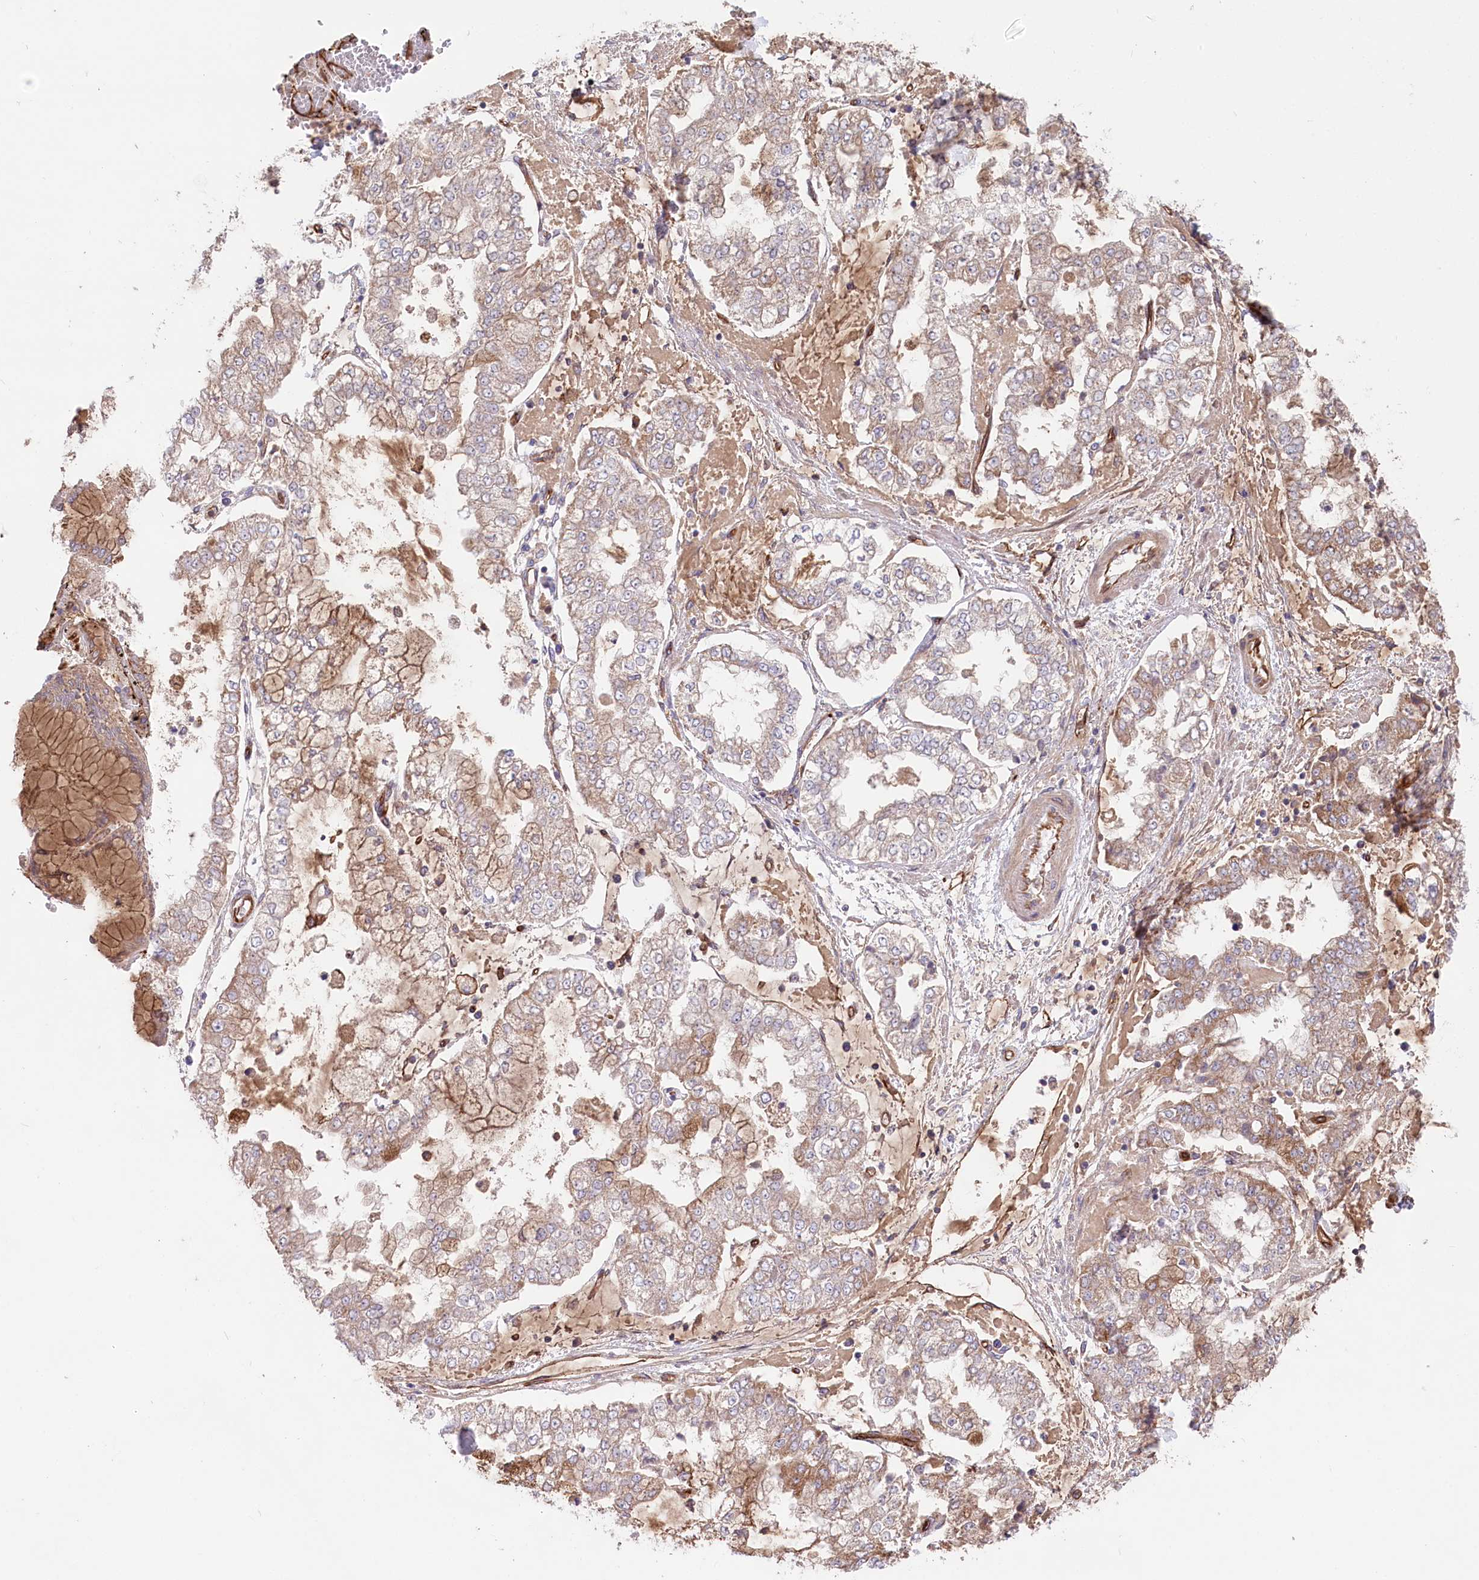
{"staining": {"intensity": "weak", "quantity": "25%-75%", "location": "cytoplasmic/membranous"}, "tissue": "stomach cancer", "cell_type": "Tumor cells", "image_type": "cancer", "snomed": [{"axis": "morphology", "description": "Adenocarcinoma, NOS"}, {"axis": "topography", "description": "Stomach"}], "caption": "Protein analysis of adenocarcinoma (stomach) tissue exhibits weak cytoplasmic/membranous staining in approximately 25%-75% of tumor cells. The protein of interest is shown in brown color, while the nuclei are stained blue.", "gene": "MTPAP", "patient": {"sex": "male", "age": 76}}